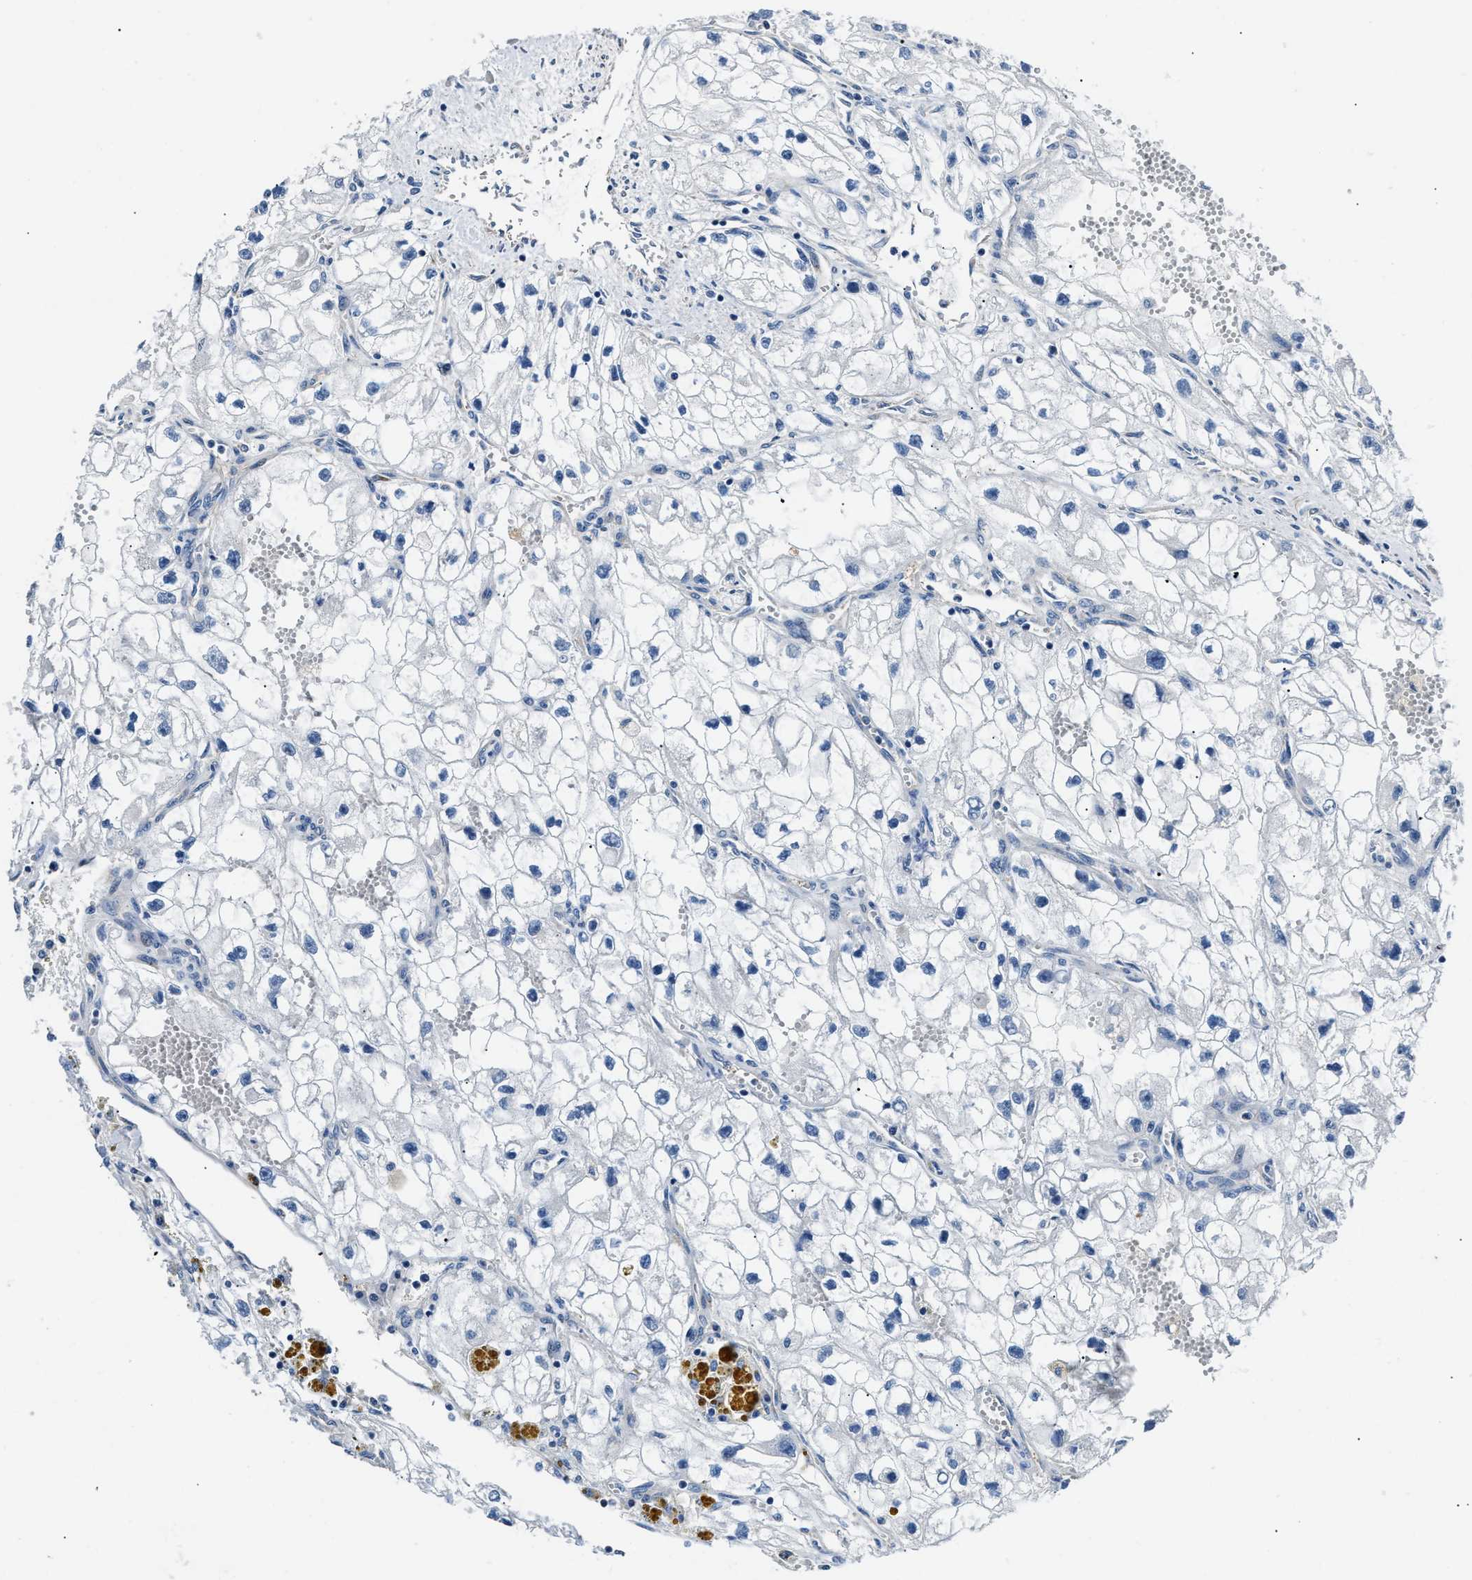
{"staining": {"intensity": "negative", "quantity": "none", "location": "none"}, "tissue": "renal cancer", "cell_type": "Tumor cells", "image_type": "cancer", "snomed": [{"axis": "morphology", "description": "Adenocarcinoma, NOS"}, {"axis": "topography", "description": "Kidney"}], "caption": "IHC image of neoplastic tissue: human renal cancer (adenocarcinoma) stained with DAB demonstrates no significant protein positivity in tumor cells.", "gene": "MPDZ", "patient": {"sex": "female", "age": 70}}